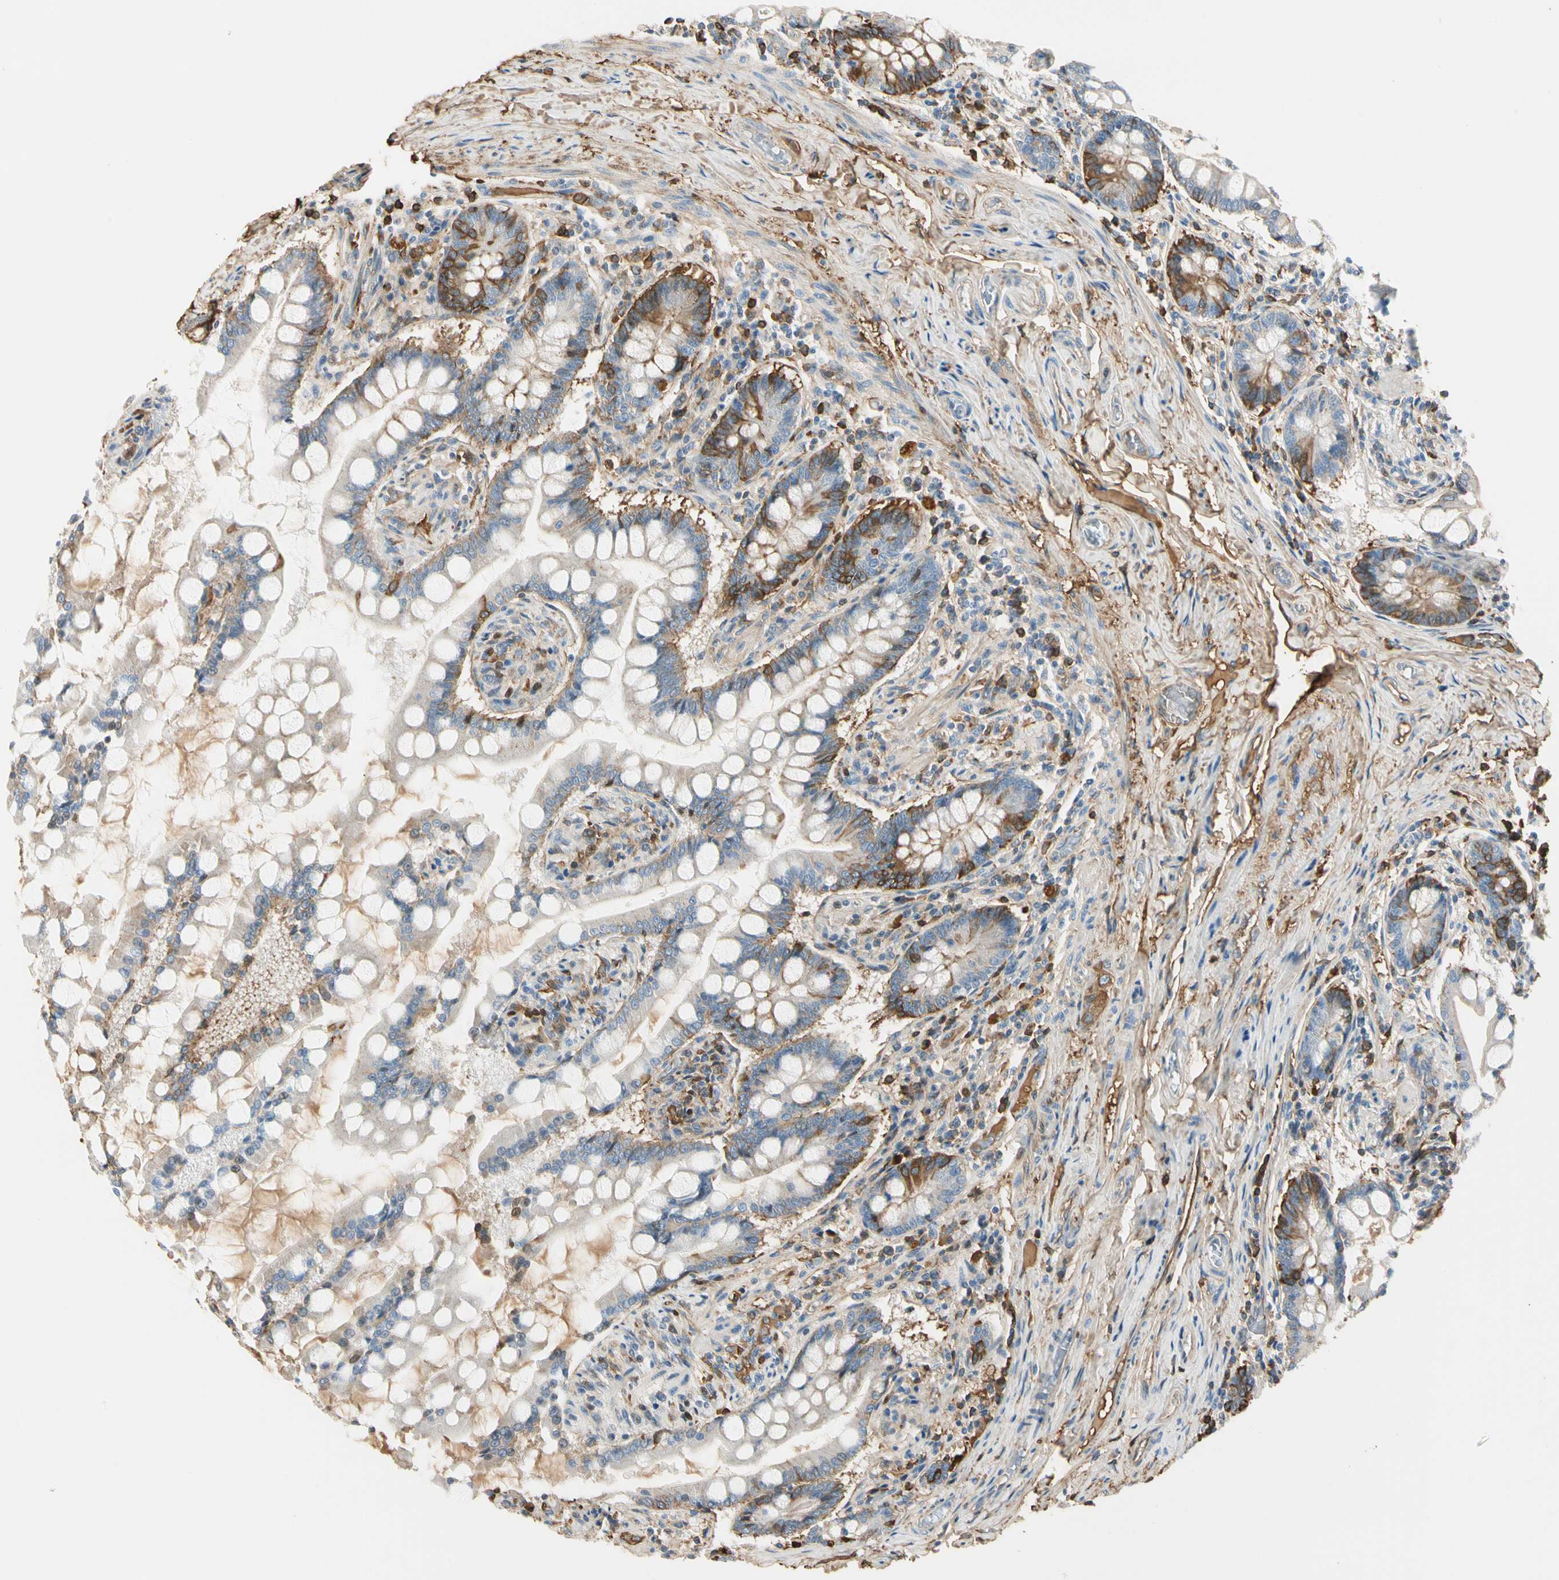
{"staining": {"intensity": "moderate", "quantity": "<25%", "location": "cytoplasmic/membranous"}, "tissue": "small intestine", "cell_type": "Glandular cells", "image_type": "normal", "snomed": [{"axis": "morphology", "description": "Normal tissue, NOS"}, {"axis": "topography", "description": "Small intestine"}], "caption": "Moderate cytoplasmic/membranous staining for a protein is seen in approximately <25% of glandular cells of benign small intestine using IHC.", "gene": "LAMB3", "patient": {"sex": "male", "age": 41}}